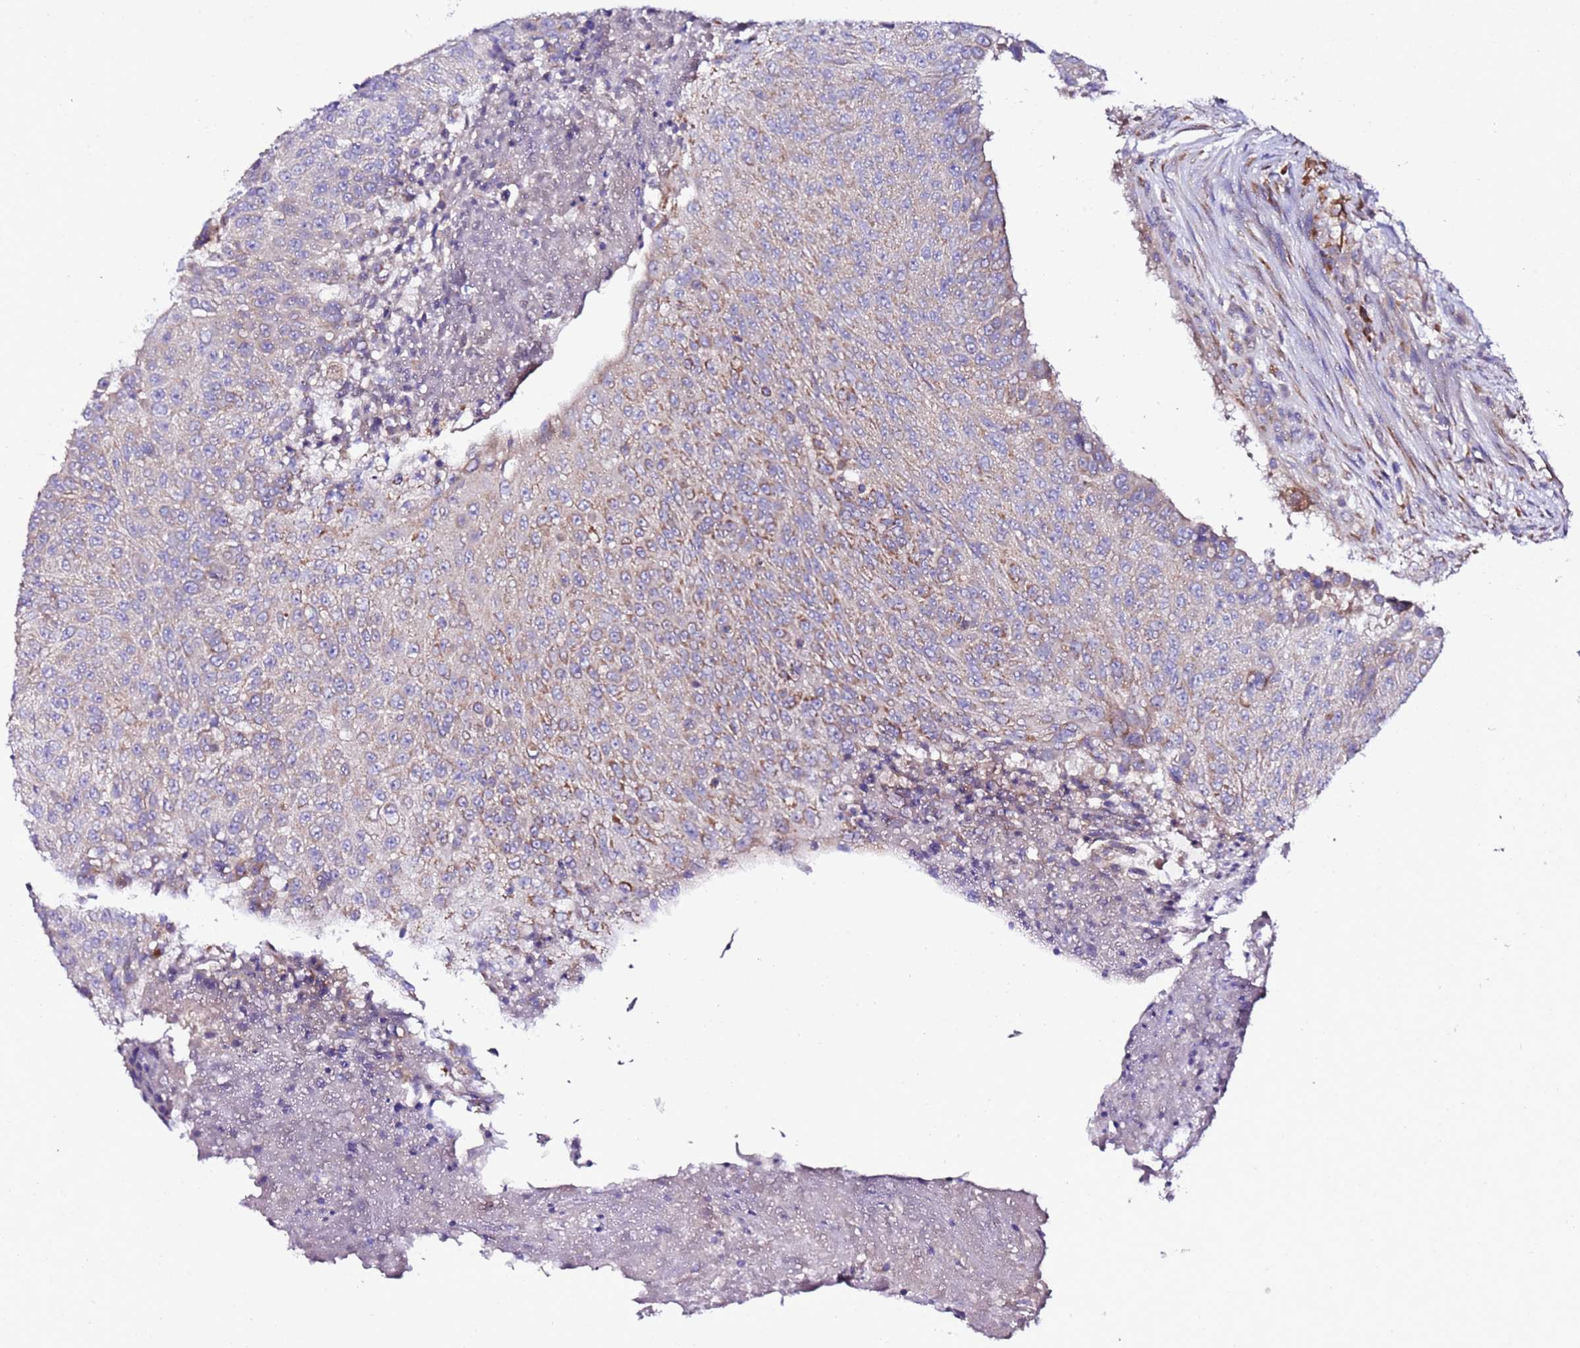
{"staining": {"intensity": "moderate", "quantity": "25%-75%", "location": "cytoplasmic/membranous"}, "tissue": "urothelial cancer", "cell_type": "Tumor cells", "image_type": "cancer", "snomed": [{"axis": "morphology", "description": "Urothelial carcinoma, High grade"}, {"axis": "topography", "description": "Urinary bladder"}], "caption": "An IHC image of tumor tissue is shown. Protein staining in brown labels moderate cytoplasmic/membranous positivity in urothelial cancer within tumor cells.", "gene": "C19orf12", "patient": {"sex": "female", "age": 63}}